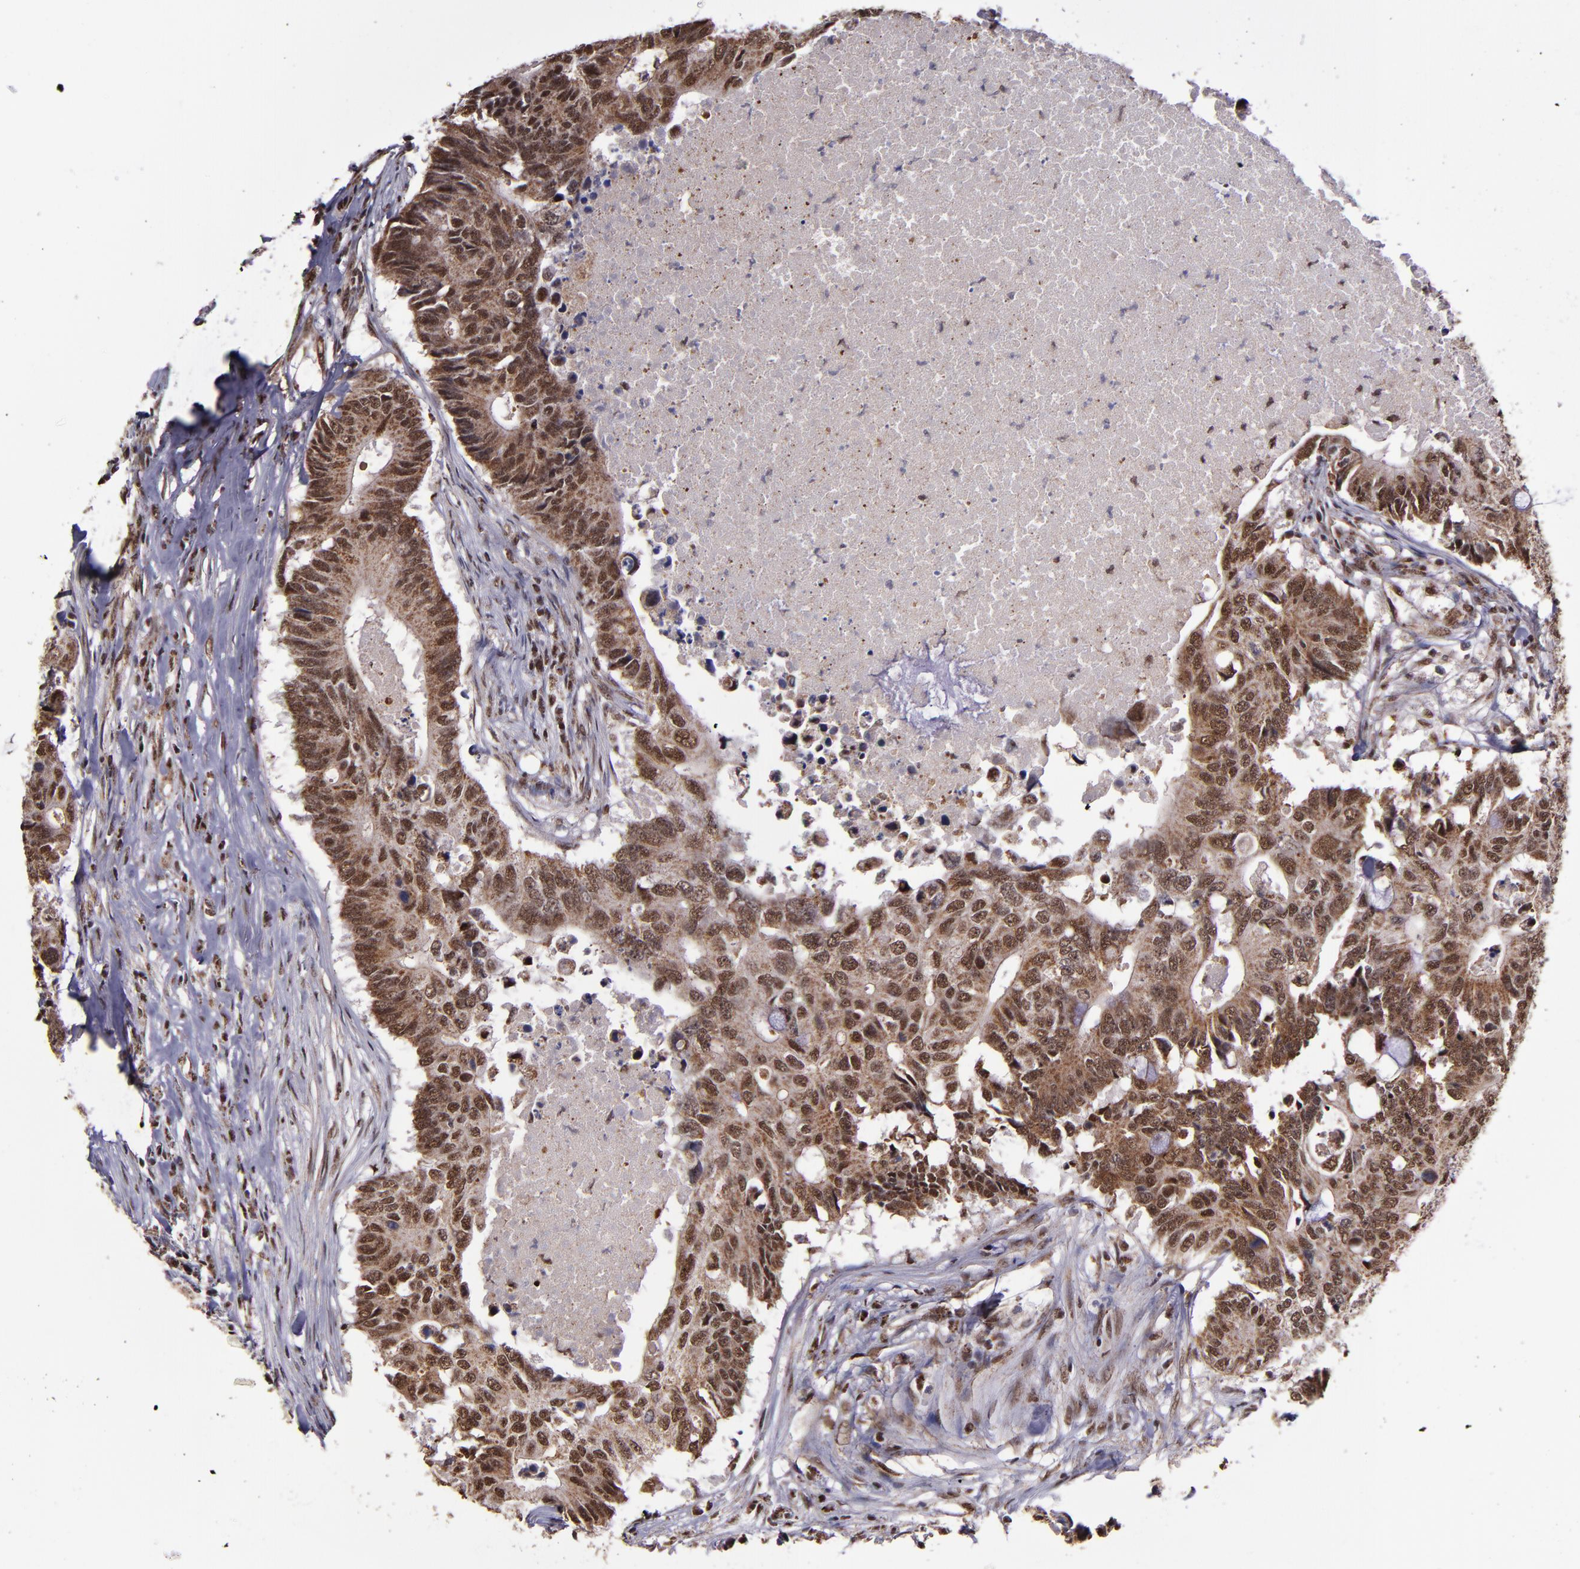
{"staining": {"intensity": "moderate", "quantity": ">75%", "location": "cytoplasmic/membranous,nuclear"}, "tissue": "colorectal cancer", "cell_type": "Tumor cells", "image_type": "cancer", "snomed": [{"axis": "morphology", "description": "Adenocarcinoma, NOS"}, {"axis": "topography", "description": "Colon"}], "caption": "Protein staining demonstrates moderate cytoplasmic/membranous and nuclear positivity in approximately >75% of tumor cells in adenocarcinoma (colorectal). The protein of interest is stained brown, and the nuclei are stained in blue (DAB (3,3'-diaminobenzidine) IHC with brightfield microscopy, high magnification).", "gene": "CECR2", "patient": {"sex": "male", "age": 71}}